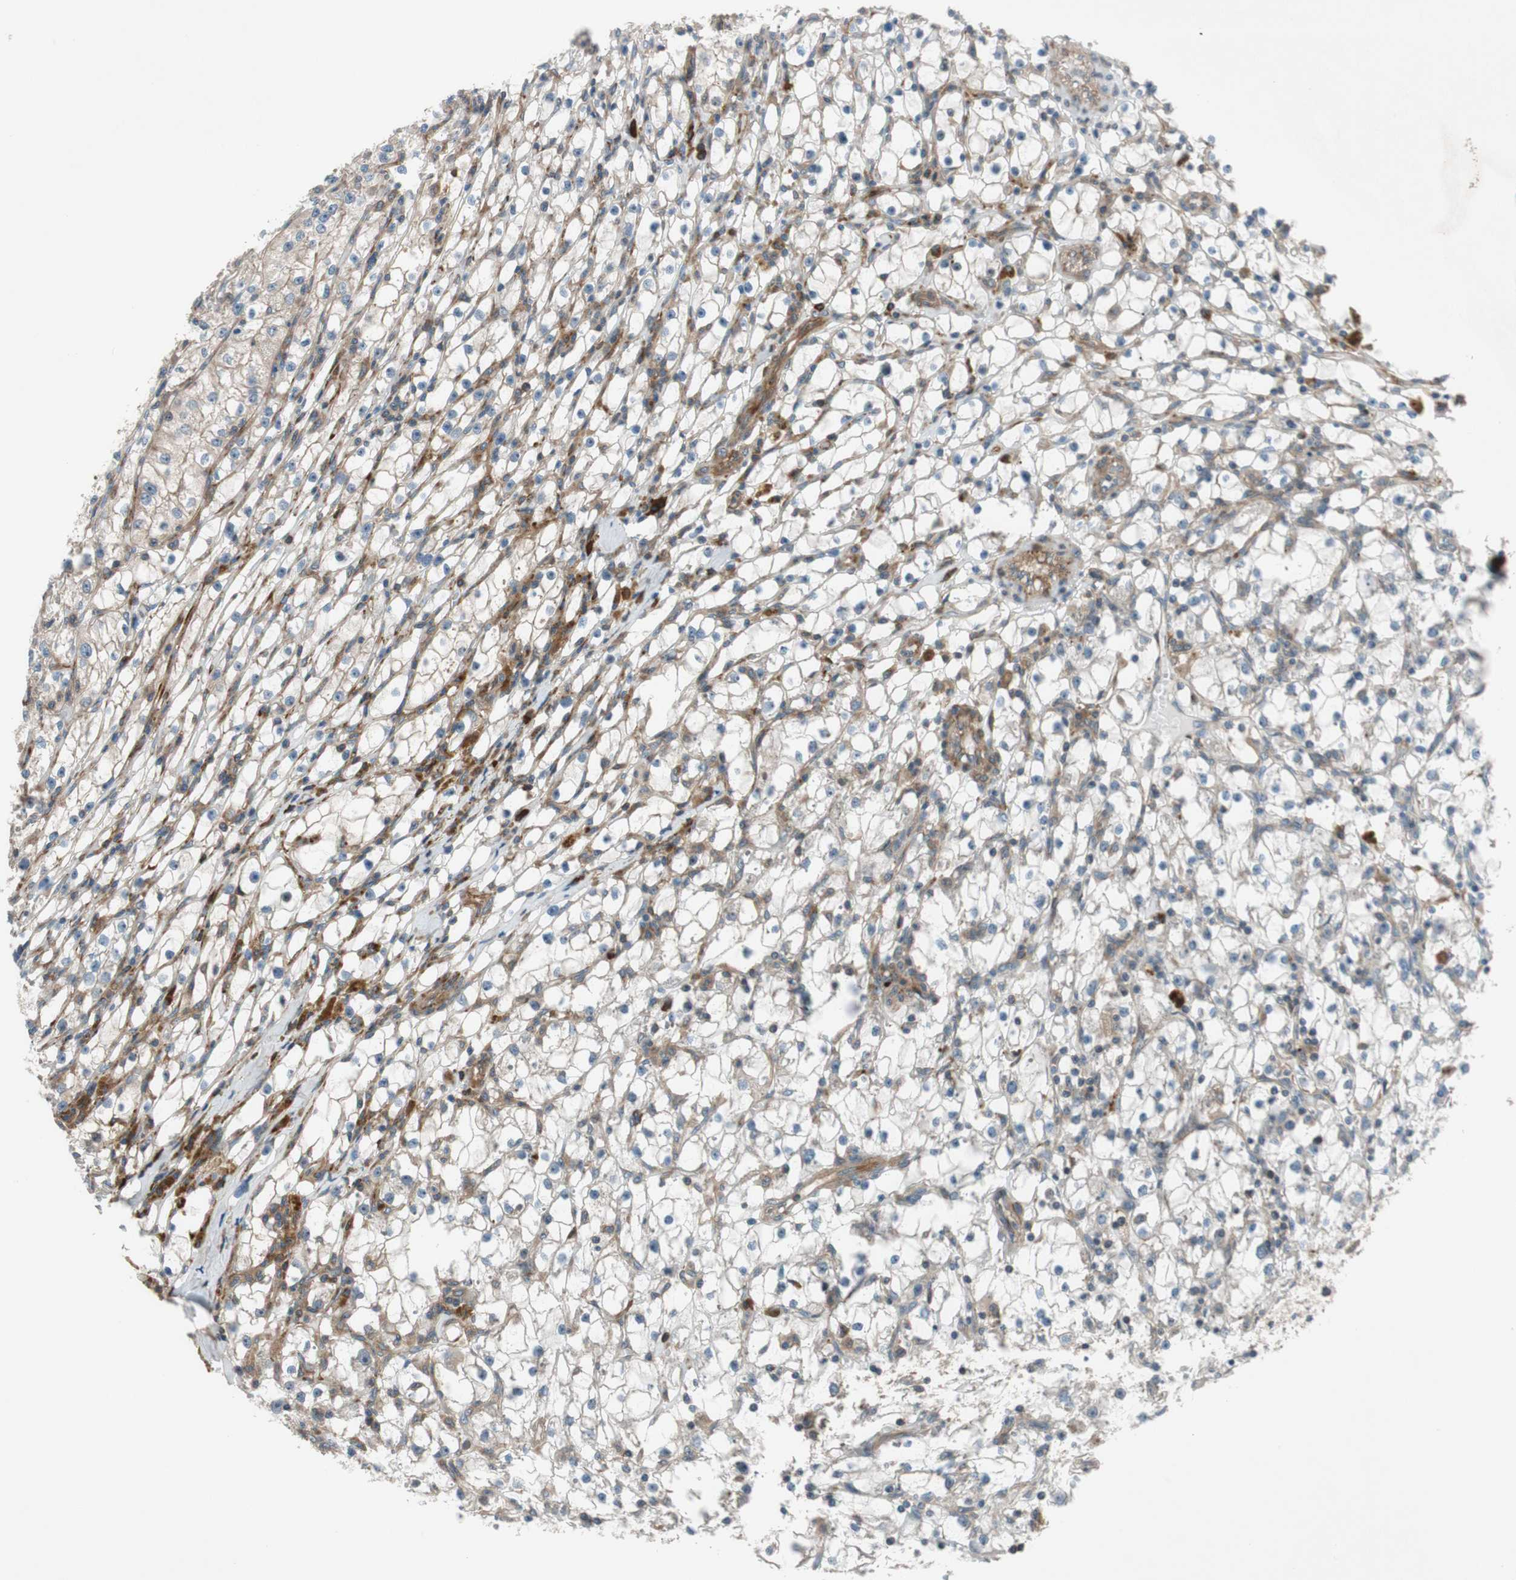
{"staining": {"intensity": "weak", "quantity": "25%-75%", "location": "cytoplasmic/membranous"}, "tissue": "renal cancer", "cell_type": "Tumor cells", "image_type": "cancer", "snomed": [{"axis": "morphology", "description": "Adenocarcinoma, NOS"}, {"axis": "topography", "description": "Kidney"}], "caption": "IHC photomicrograph of renal cancer stained for a protein (brown), which demonstrates low levels of weak cytoplasmic/membranous staining in approximately 25%-75% of tumor cells.", "gene": "CCN4", "patient": {"sex": "male", "age": 56}}